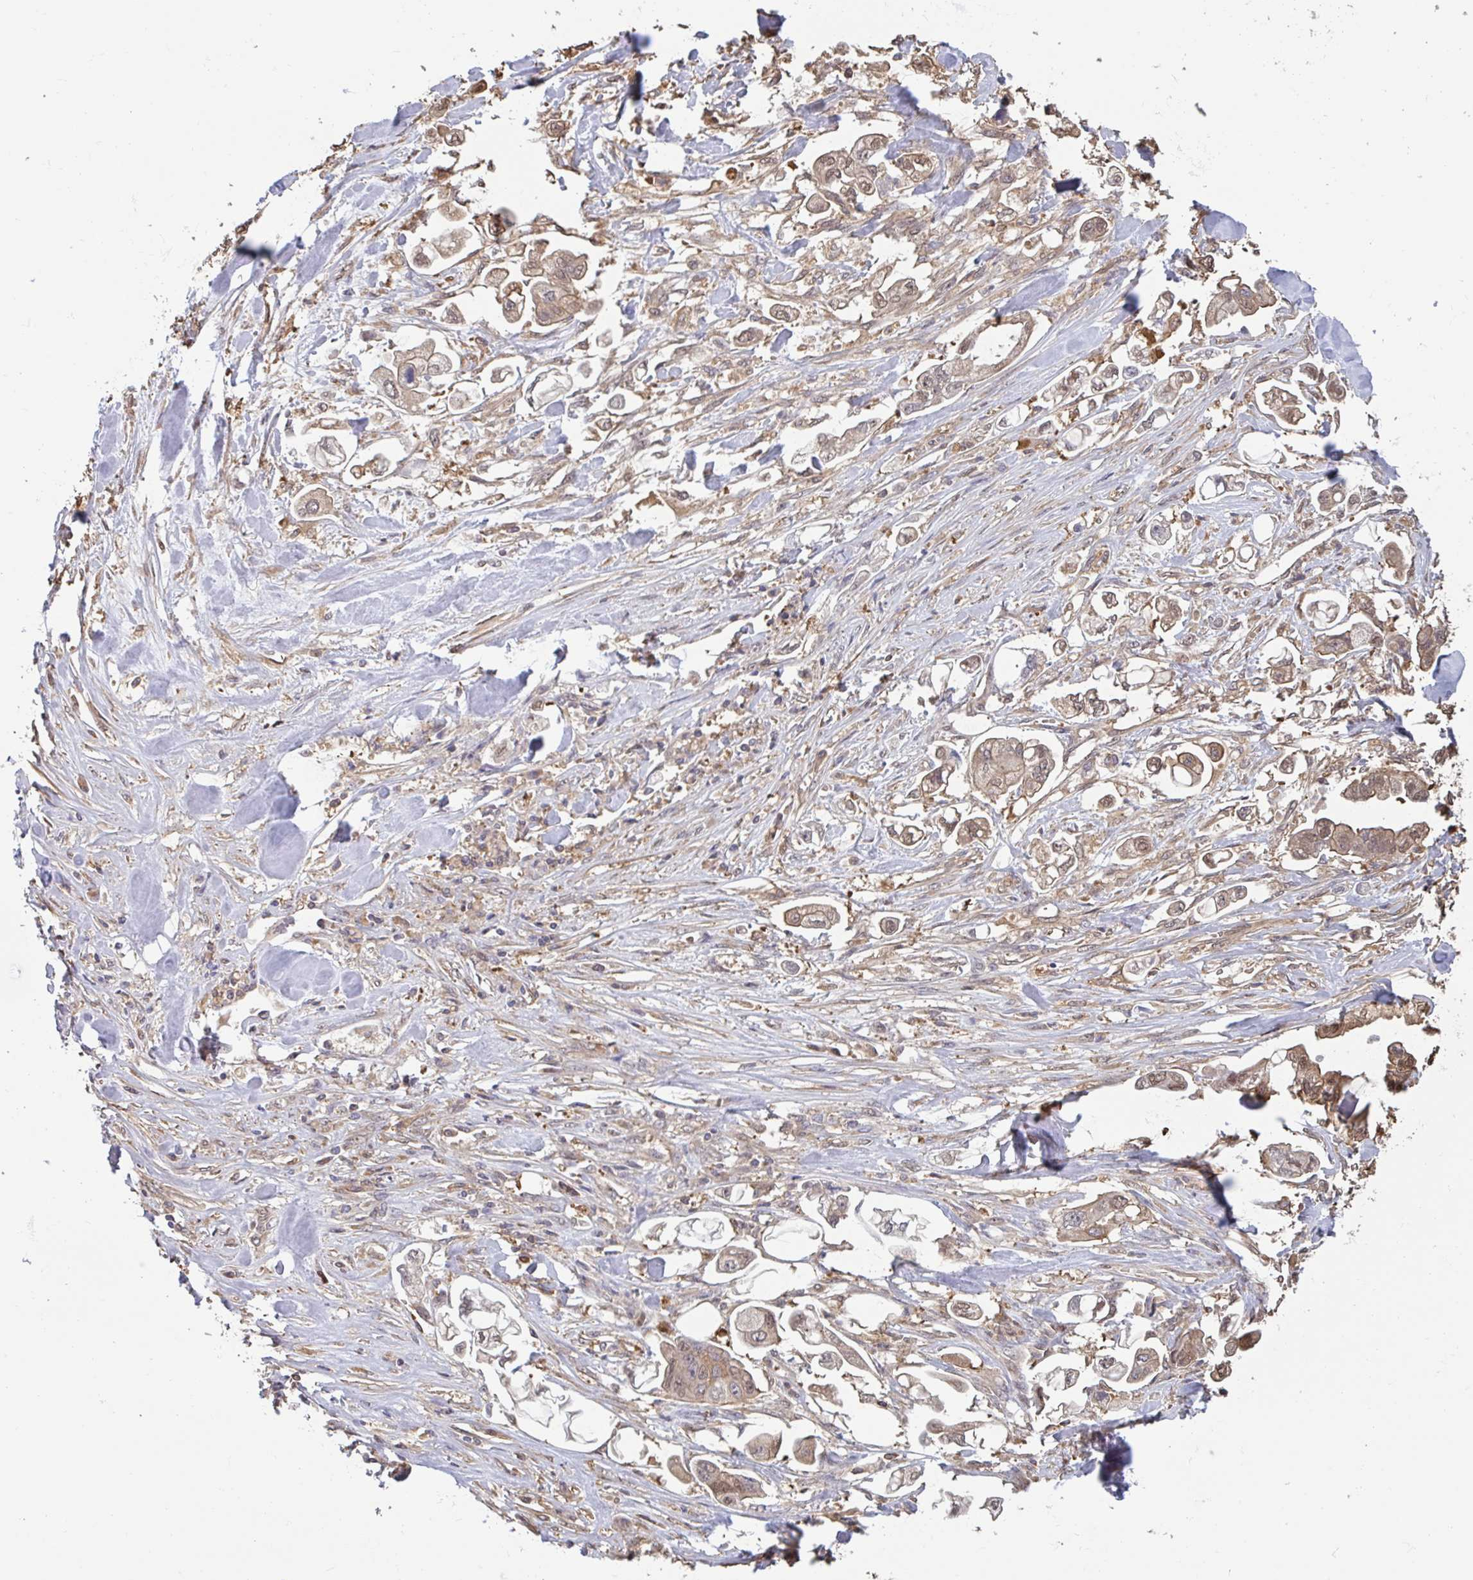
{"staining": {"intensity": "weak", "quantity": ">75%", "location": "cytoplasmic/membranous,nuclear"}, "tissue": "stomach cancer", "cell_type": "Tumor cells", "image_type": "cancer", "snomed": [{"axis": "morphology", "description": "Adenocarcinoma, NOS"}, {"axis": "topography", "description": "Stomach"}], "caption": "This micrograph reveals immunohistochemistry (IHC) staining of adenocarcinoma (stomach), with low weak cytoplasmic/membranous and nuclear expression in approximately >75% of tumor cells.", "gene": "OTOP2", "patient": {"sex": "male", "age": 62}}